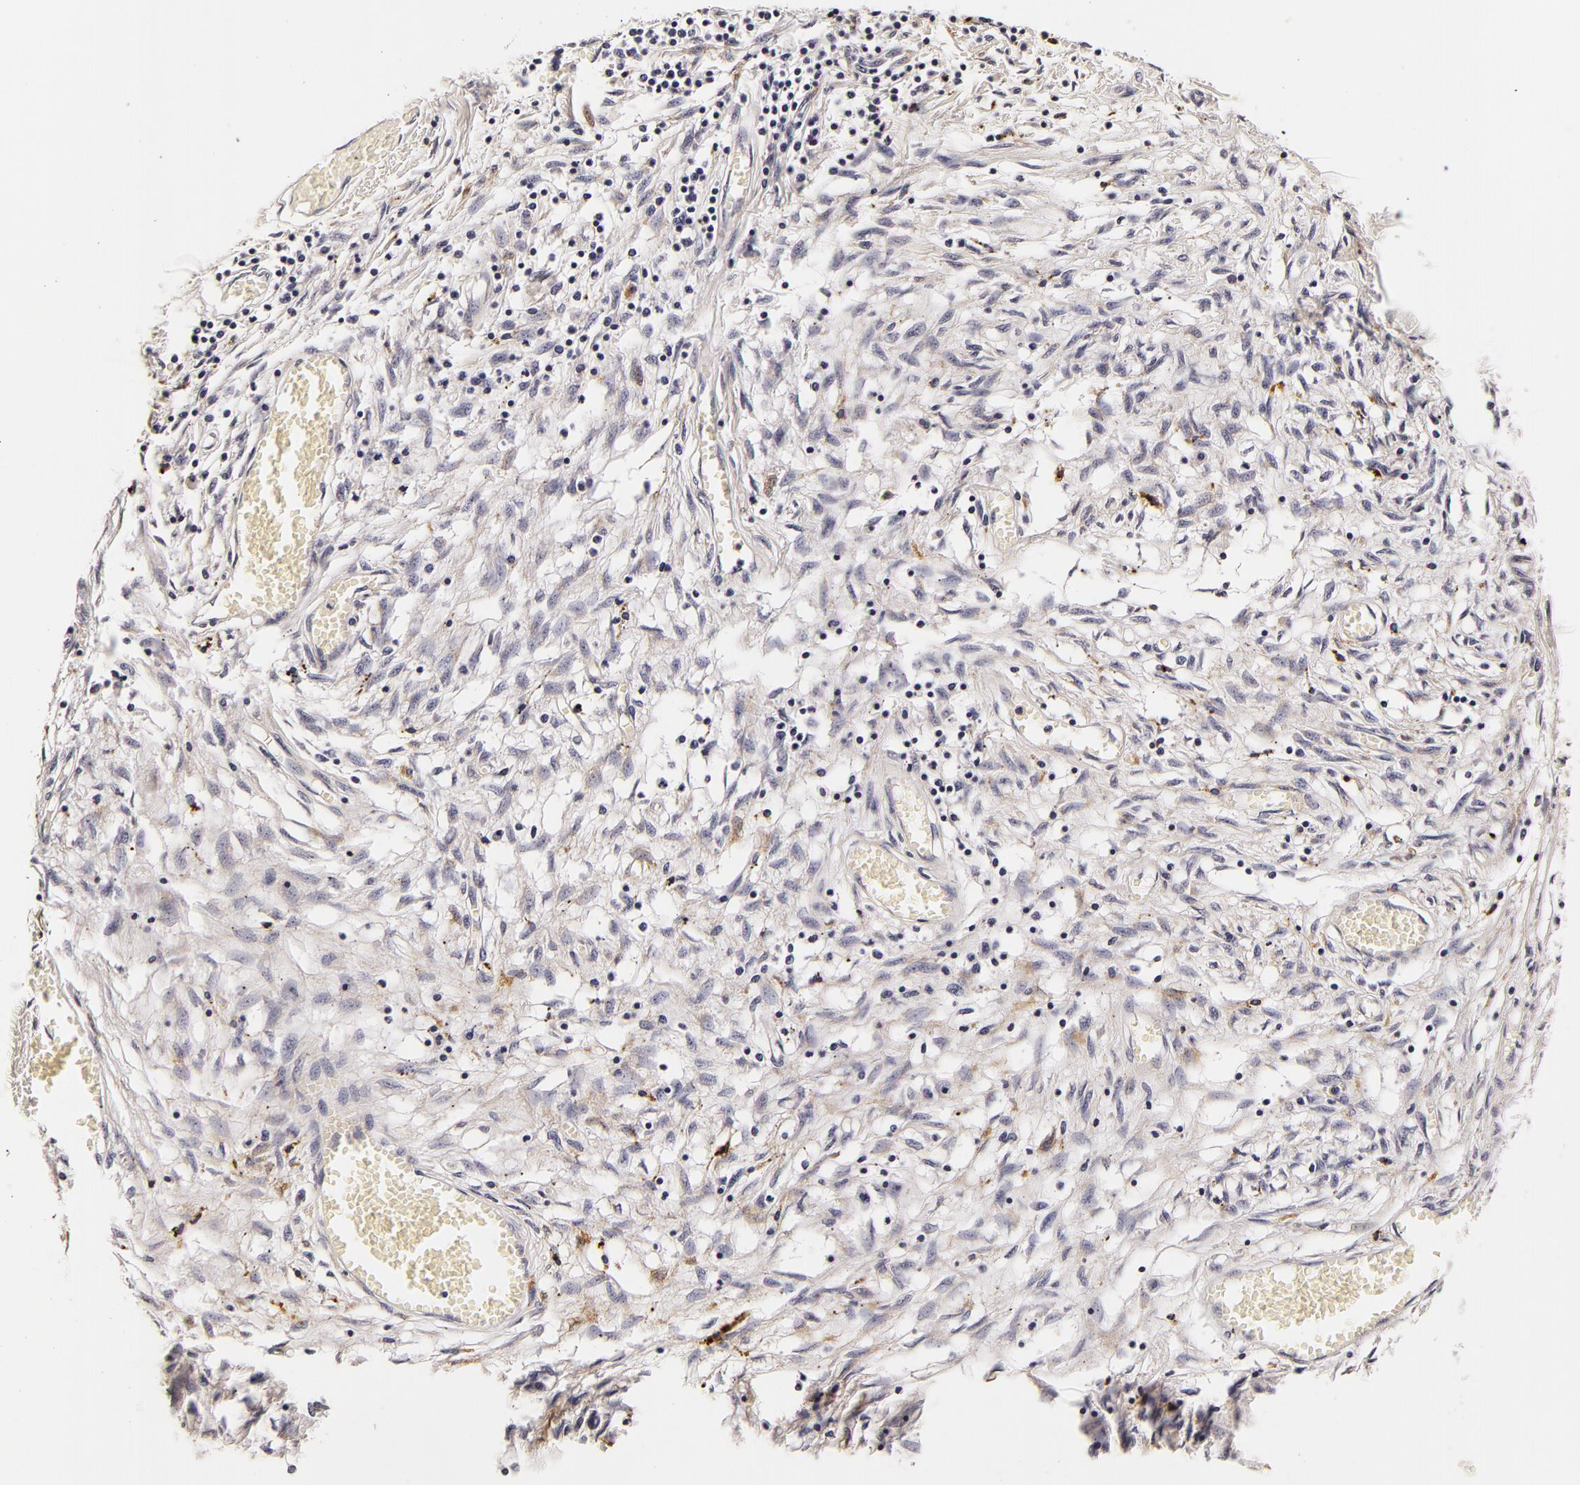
{"staining": {"intensity": "weak", "quantity": "<25%", "location": "cytoplasmic/membranous"}, "tissue": "adipose tissue", "cell_type": "Adipocytes", "image_type": "normal", "snomed": [{"axis": "morphology", "description": "Normal tissue, NOS"}, {"axis": "morphology", "description": "Sarcoma, NOS"}, {"axis": "topography", "description": "Skin"}, {"axis": "topography", "description": "Soft tissue"}], "caption": "Image shows no protein expression in adipocytes of normal adipose tissue.", "gene": "LGALS3BP", "patient": {"sex": "female", "age": 51}}